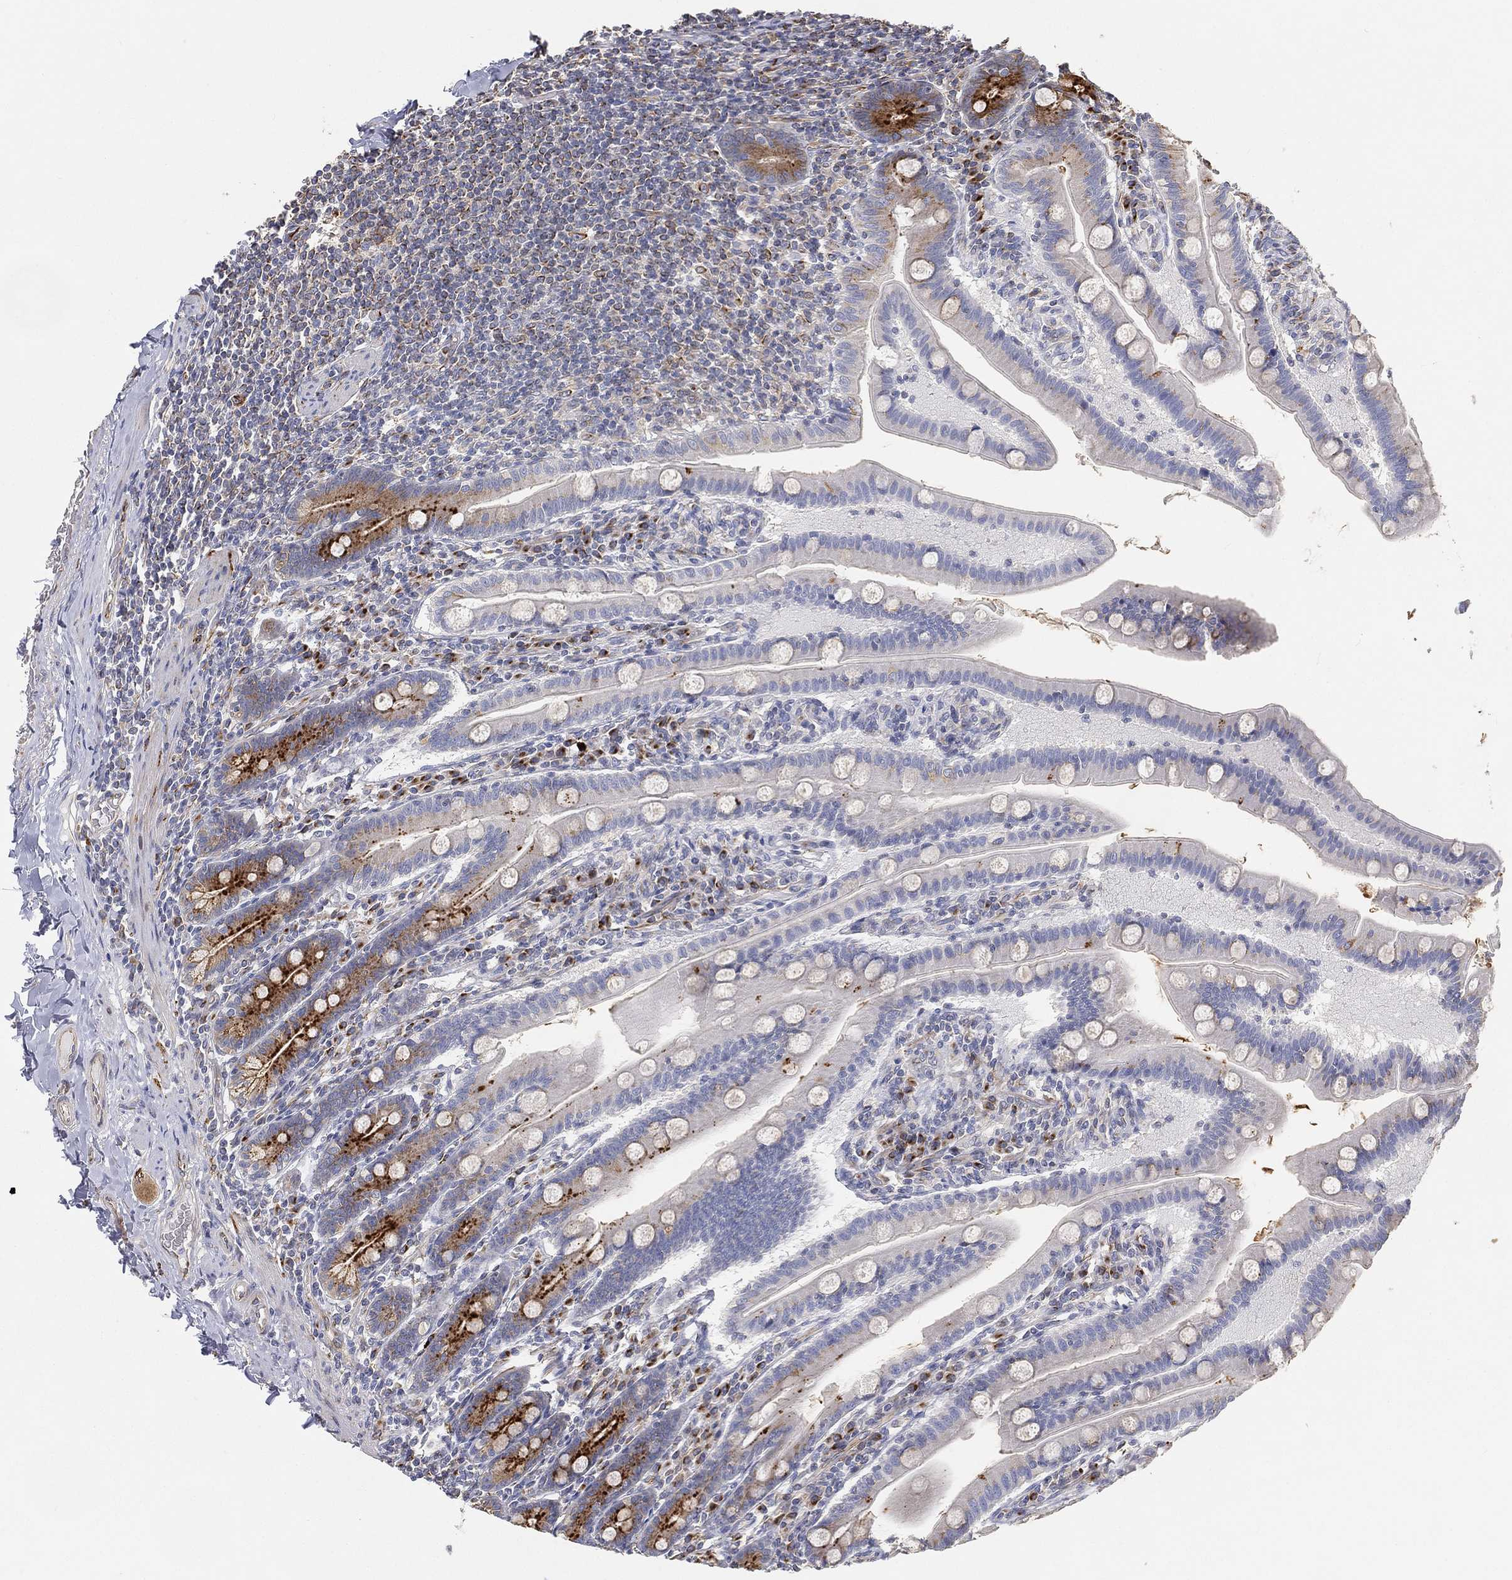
{"staining": {"intensity": "strong", "quantity": "<25%", "location": "cytoplasmic/membranous"}, "tissue": "small intestine", "cell_type": "Glandular cells", "image_type": "normal", "snomed": [{"axis": "morphology", "description": "Normal tissue, NOS"}, {"axis": "topography", "description": "Small intestine"}], "caption": "A medium amount of strong cytoplasmic/membranous staining is identified in approximately <25% of glandular cells in normal small intestine. (Stains: DAB (3,3'-diaminobenzidine) in brown, nuclei in blue, Microscopy: brightfield microscopy at high magnification).", "gene": "TMEM25", "patient": {"sex": "male", "age": 66}}